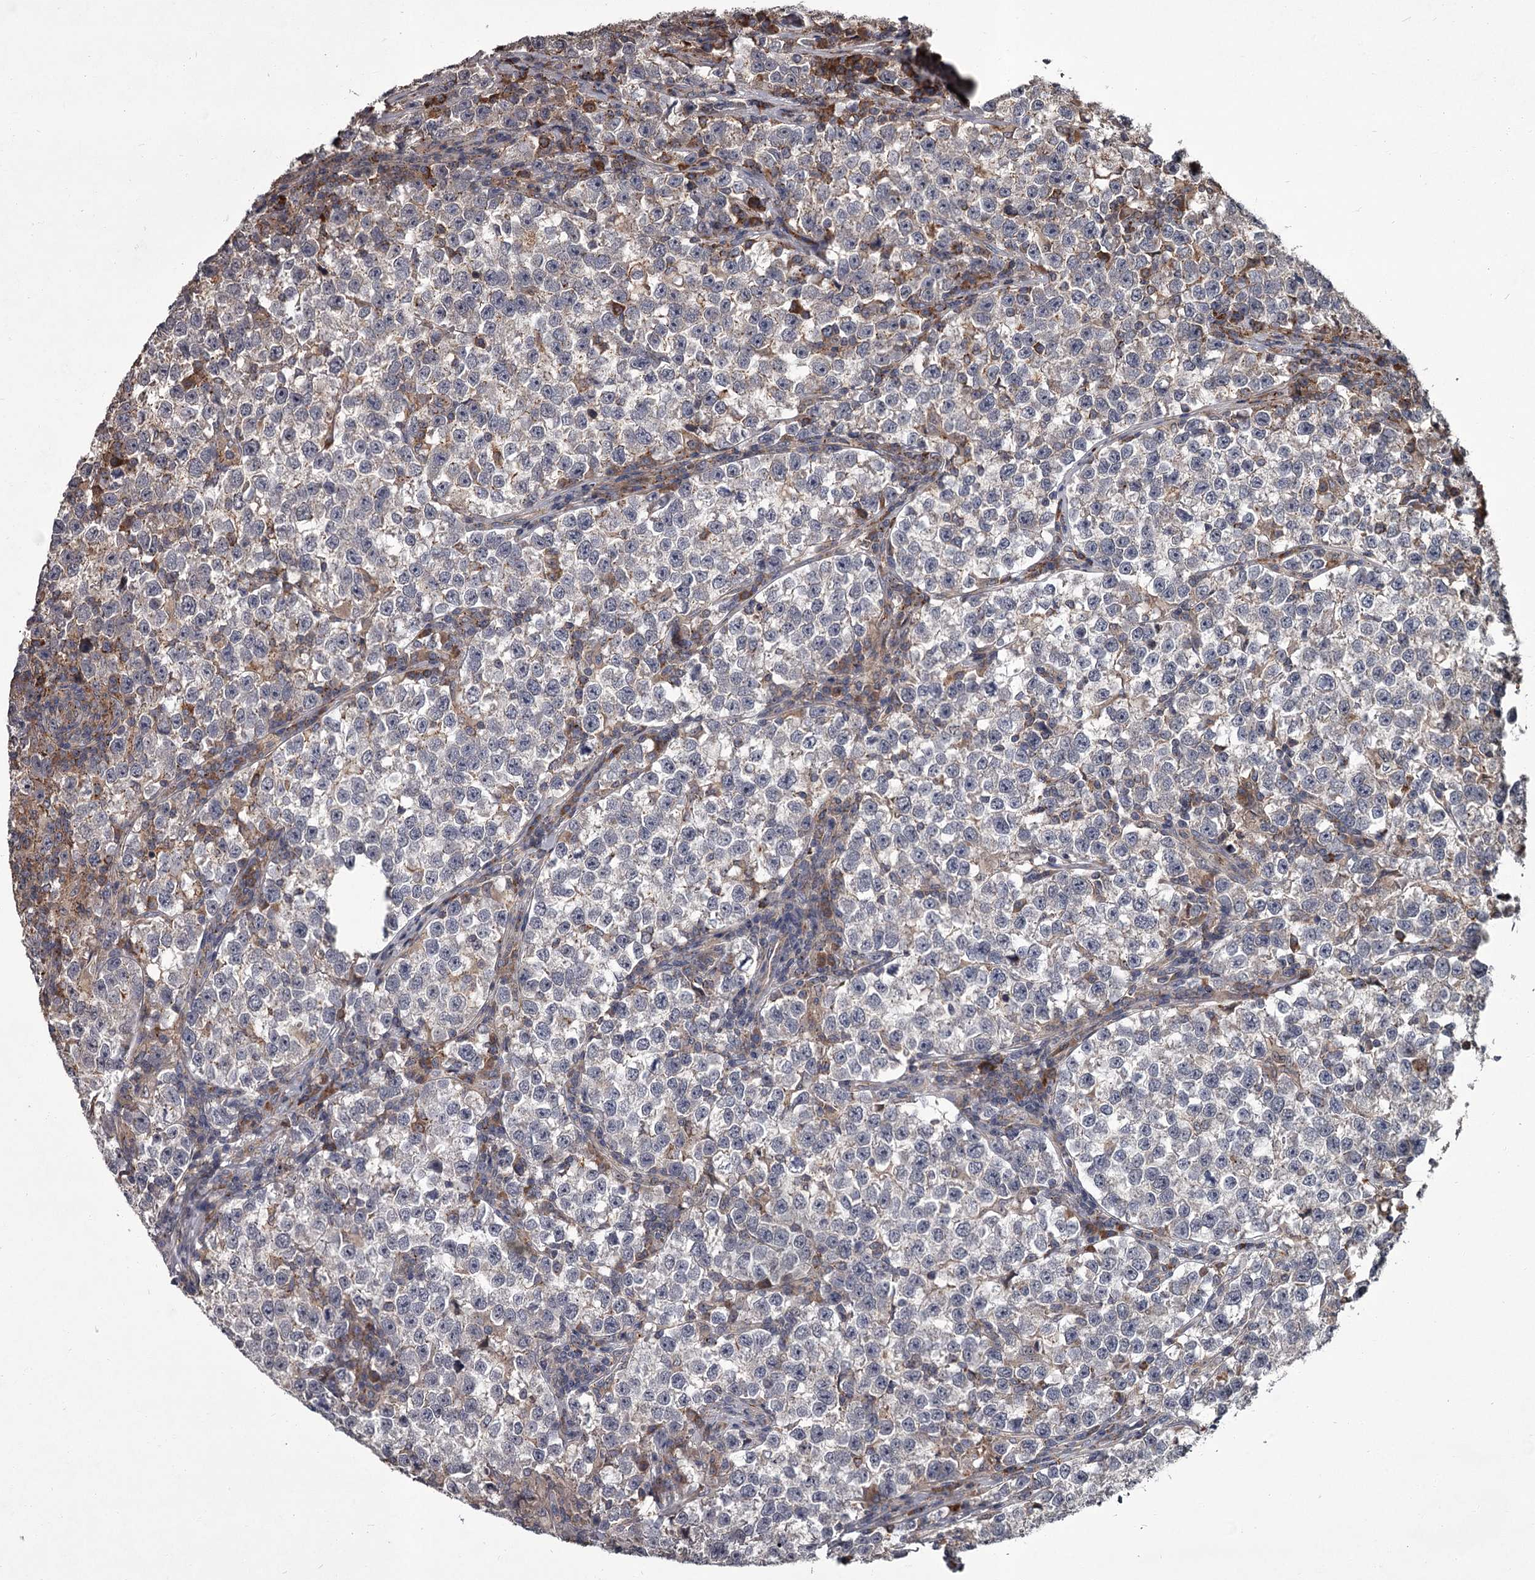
{"staining": {"intensity": "negative", "quantity": "none", "location": "none"}, "tissue": "testis cancer", "cell_type": "Tumor cells", "image_type": "cancer", "snomed": [{"axis": "morphology", "description": "Normal tissue, NOS"}, {"axis": "morphology", "description": "Seminoma, NOS"}, {"axis": "topography", "description": "Testis"}], "caption": "Immunohistochemical staining of testis seminoma shows no significant positivity in tumor cells.", "gene": "UNC93B1", "patient": {"sex": "male", "age": 43}}